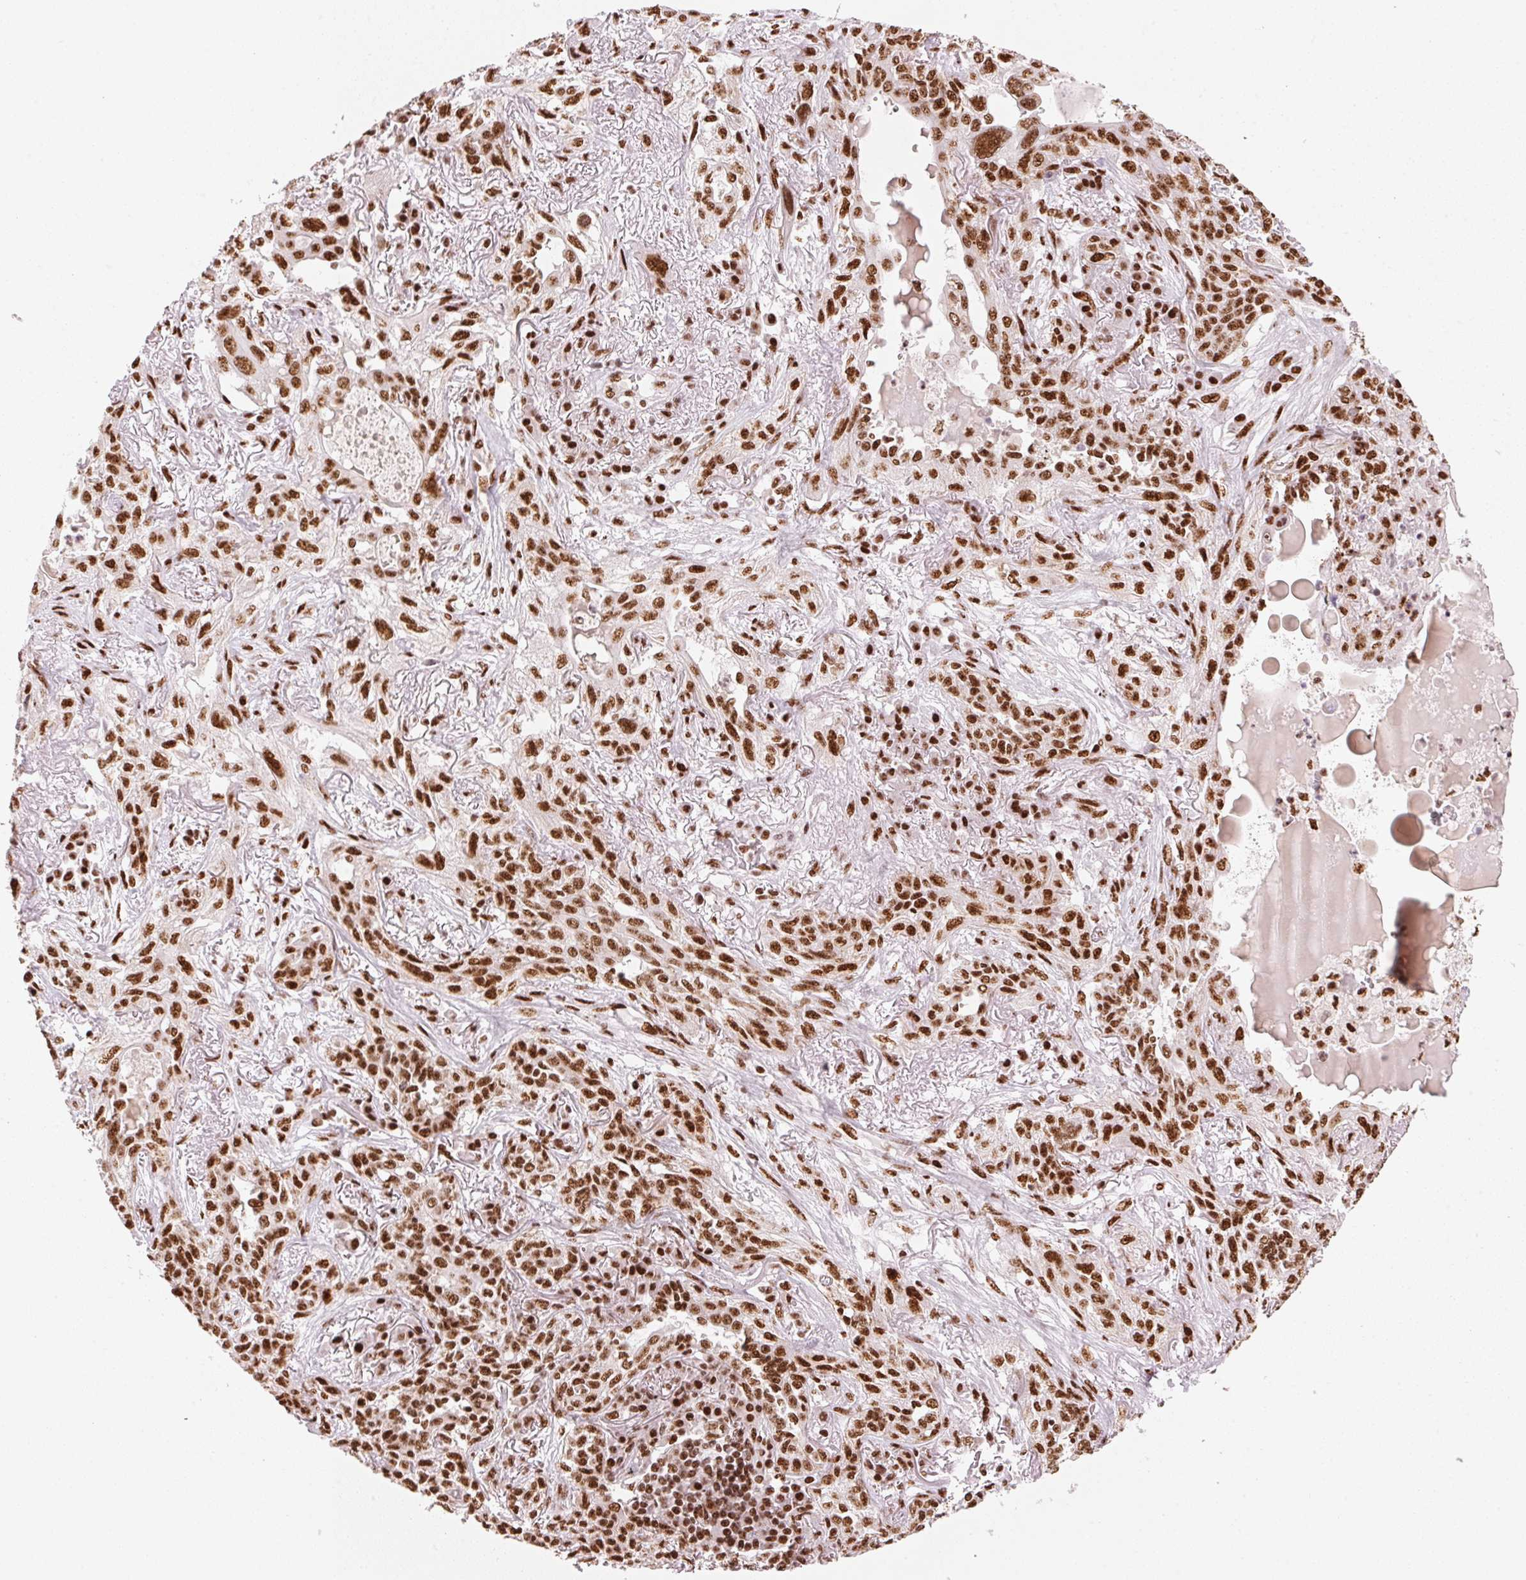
{"staining": {"intensity": "strong", "quantity": ">75%", "location": "nuclear"}, "tissue": "lung cancer", "cell_type": "Tumor cells", "image_type": "cancer", "snomed": [{"axis": "morphology", "description": "Squamous cell carcinoma, NOS"}, {"axis": "topography", "description": "Lung"}], "caption": "High-power microscopy captured an IHC micrograph of lung cancer, revealing strong nuclear expression in about >75% of tumor cells.", "gene": "NXF1", "patient": {"sex": "female", "age": 70}}